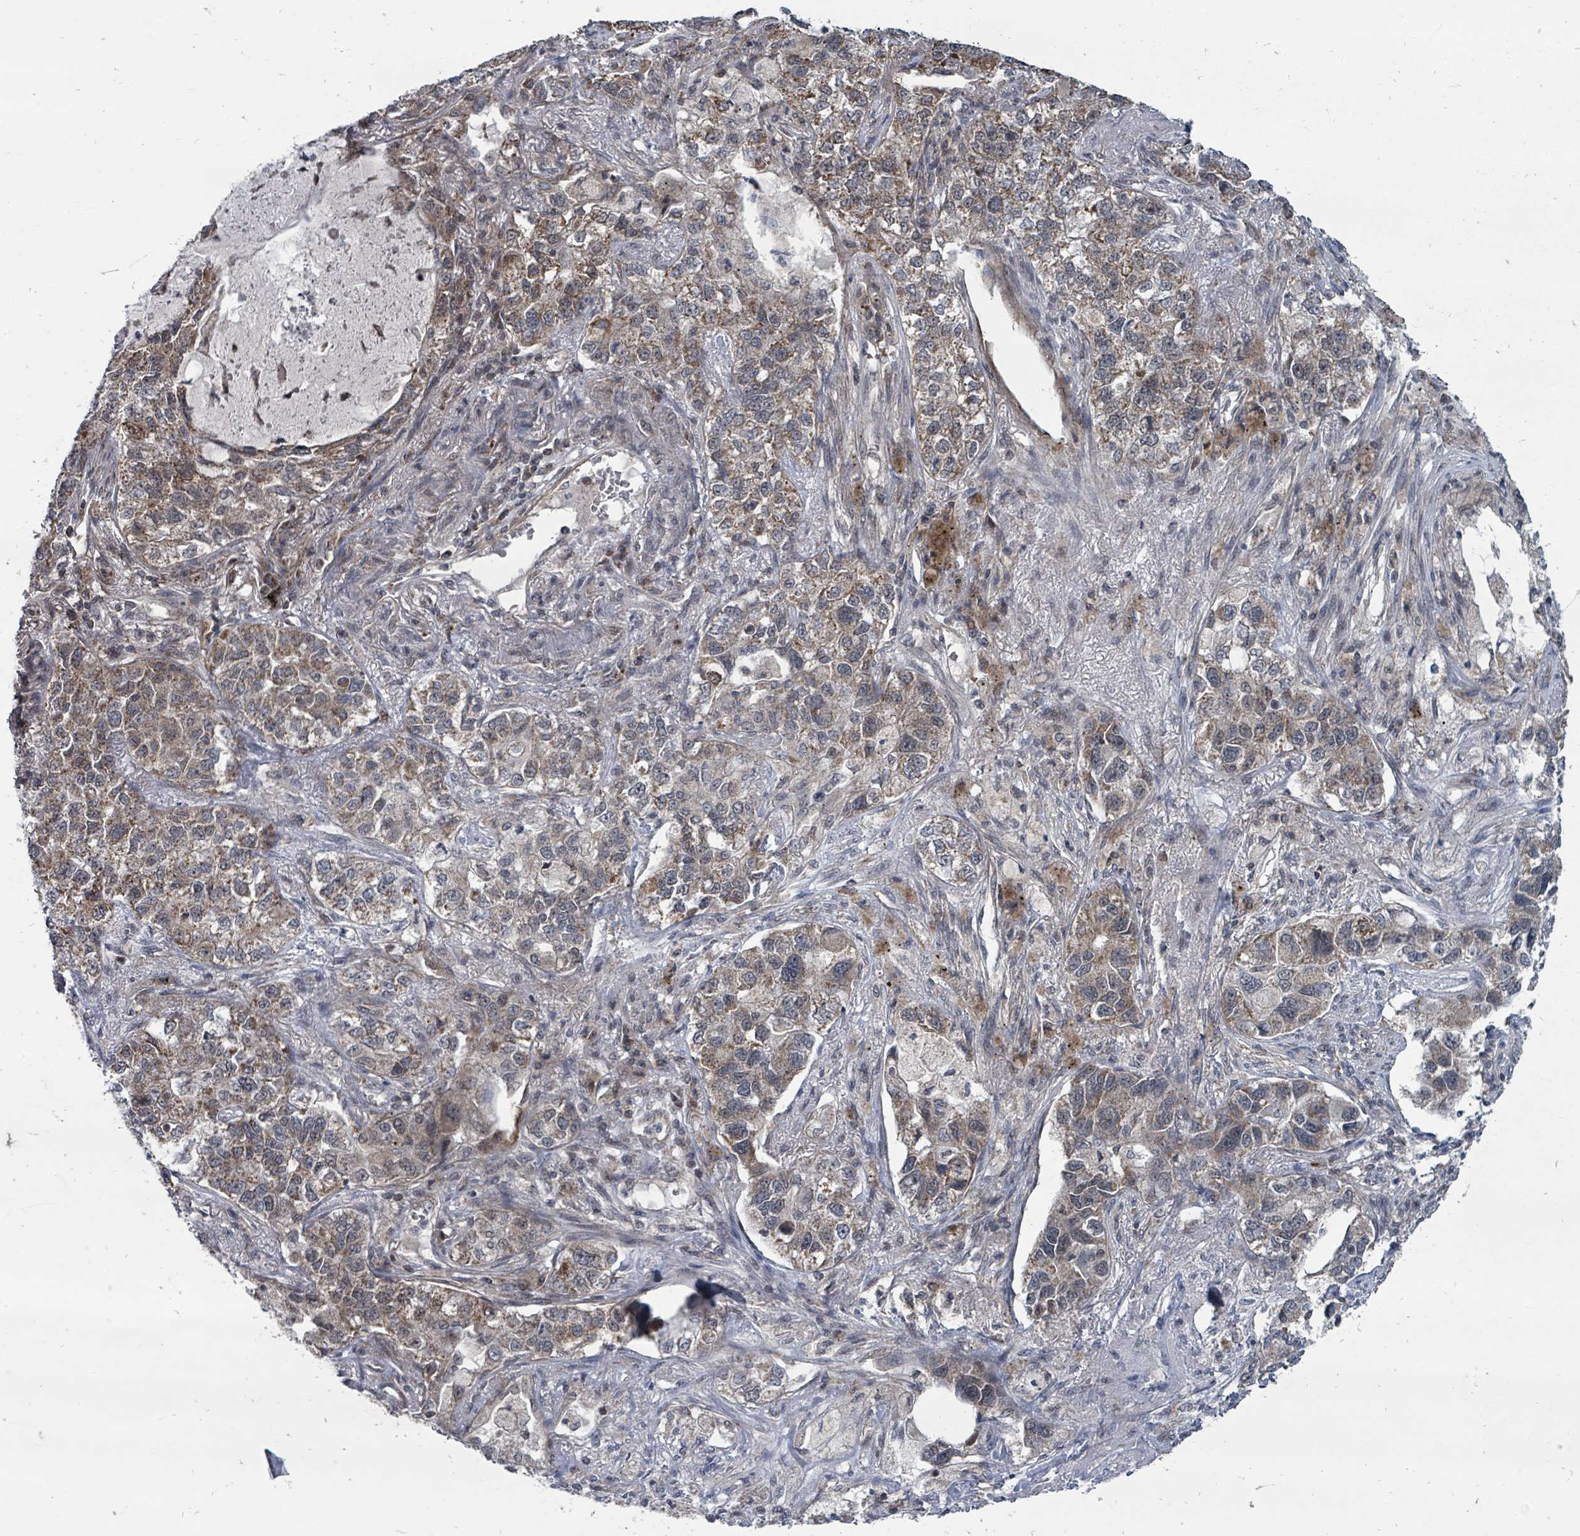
{"staining": {"intensity": "weak", "quantity": "25%-75%", "location": "cytoplasmic/membranous,nuclear"}, "tissue": "lung cancer", "cell_type": "Tumor cells", "image_type": "cancer", "snomed": [{"axis": "morphology", "description": "Adenocarcinoma, NOS"}, {"axis": "topography", "description": "Lung"}], "caption": "Protein expression analysis of human adenocarcinoma (lung) reveals weak cytoplasmic/membranous and nuclear positivity in about 25%-75% of tumor cells.", "gene": "MAGOHB", "patient": {"sex": "male", "age": 49}}